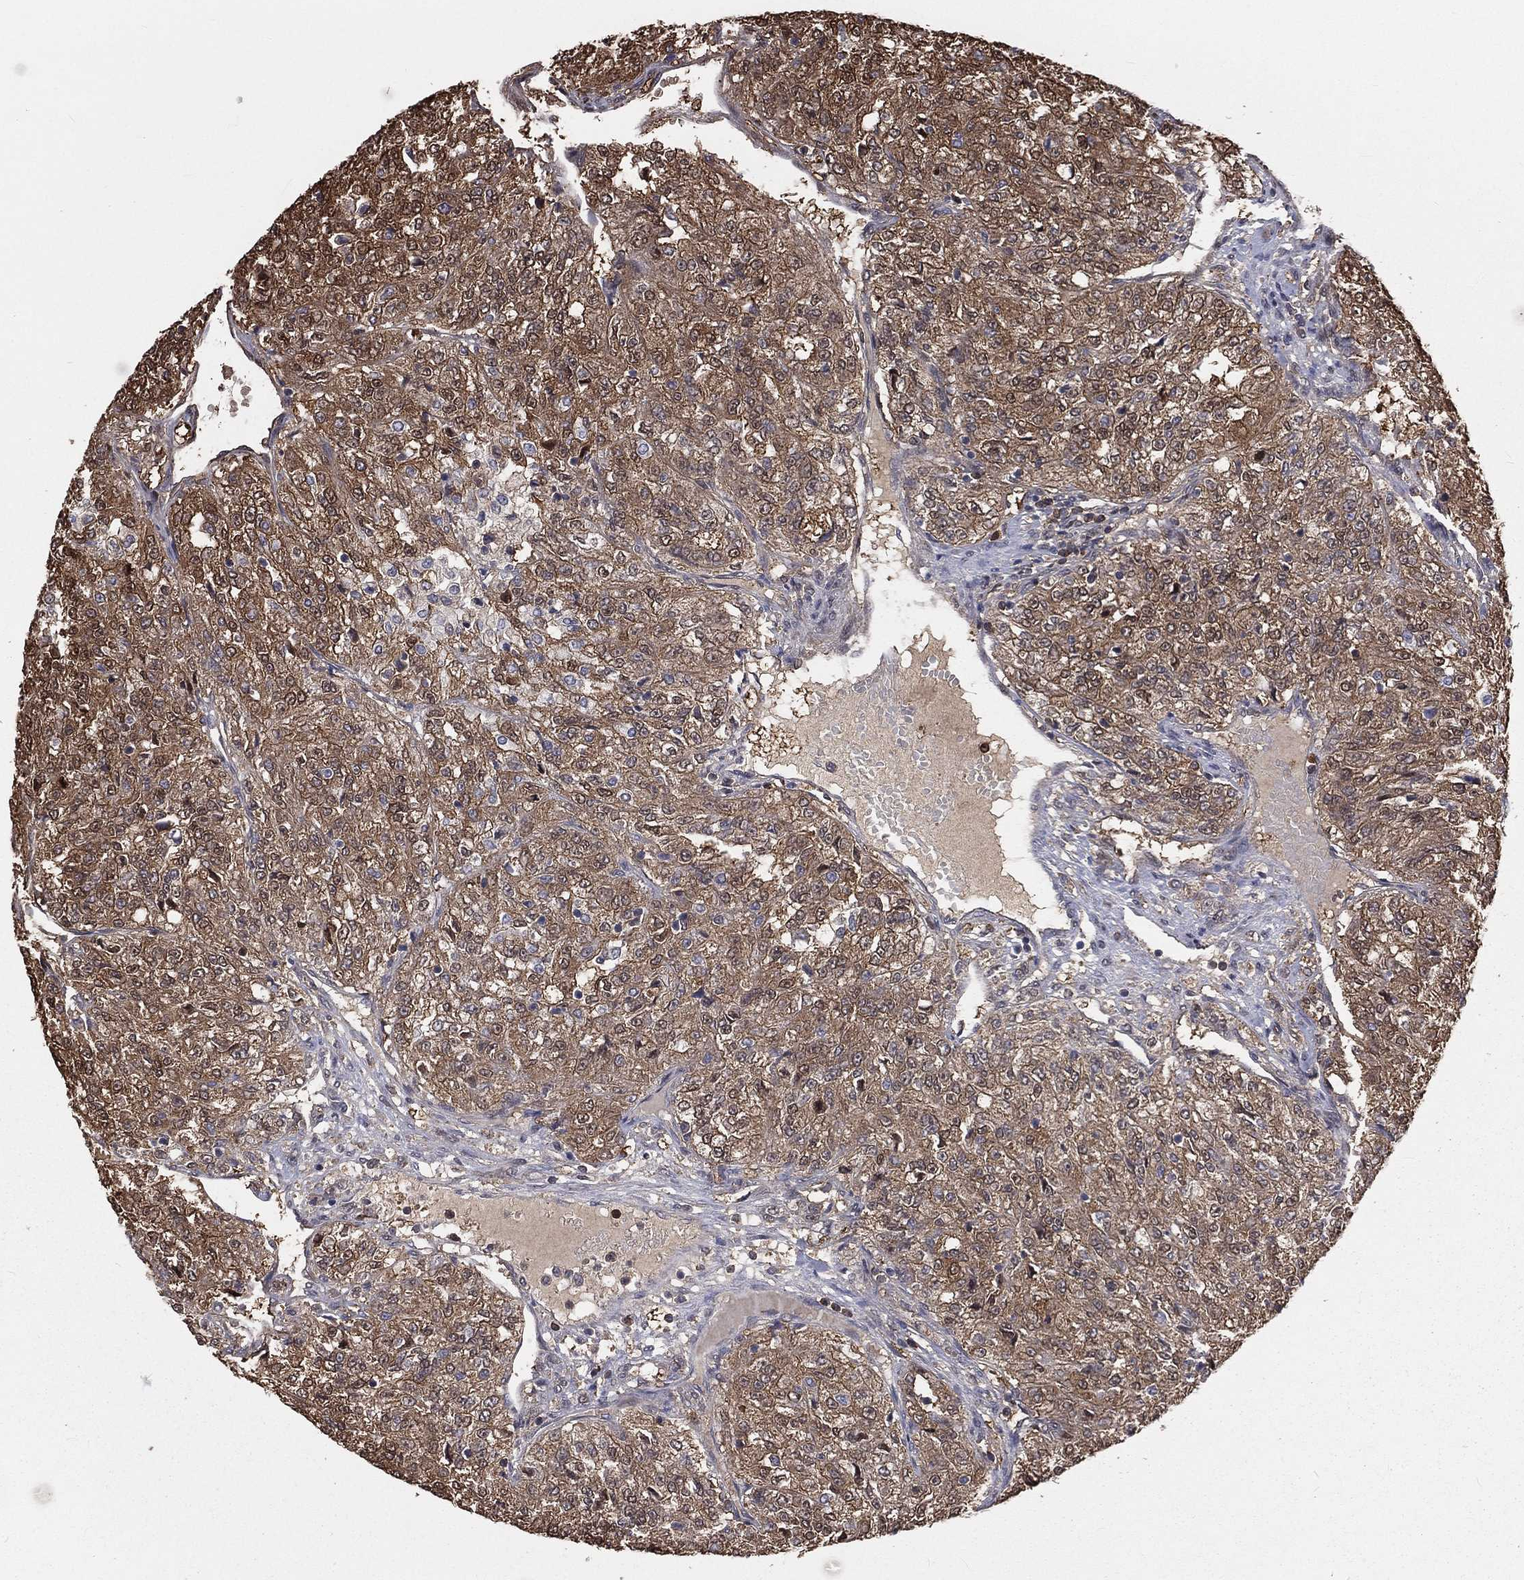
{"staining": {"intensity": "moderate", "quantity": ">75%", "location": "cytoplasmic/membranous"}, "tissue": "renal cancer", "cell_type": "Tumor cells", "image_type": "cancer", "snomed": [{"axis": "morphology", "description": "Adenocarcinoma, NOS"}, {"axis": "topography", "description": "Kidney"}], "caption": "Human renal cancer (adenocarcinoma) stained with a brown dye displays moderate cytoplasmic/membranous positive positivity in about >75% of tumor cells.", "gene": "TBC1D2", "patient": {"sex": "female", "age": 63}}